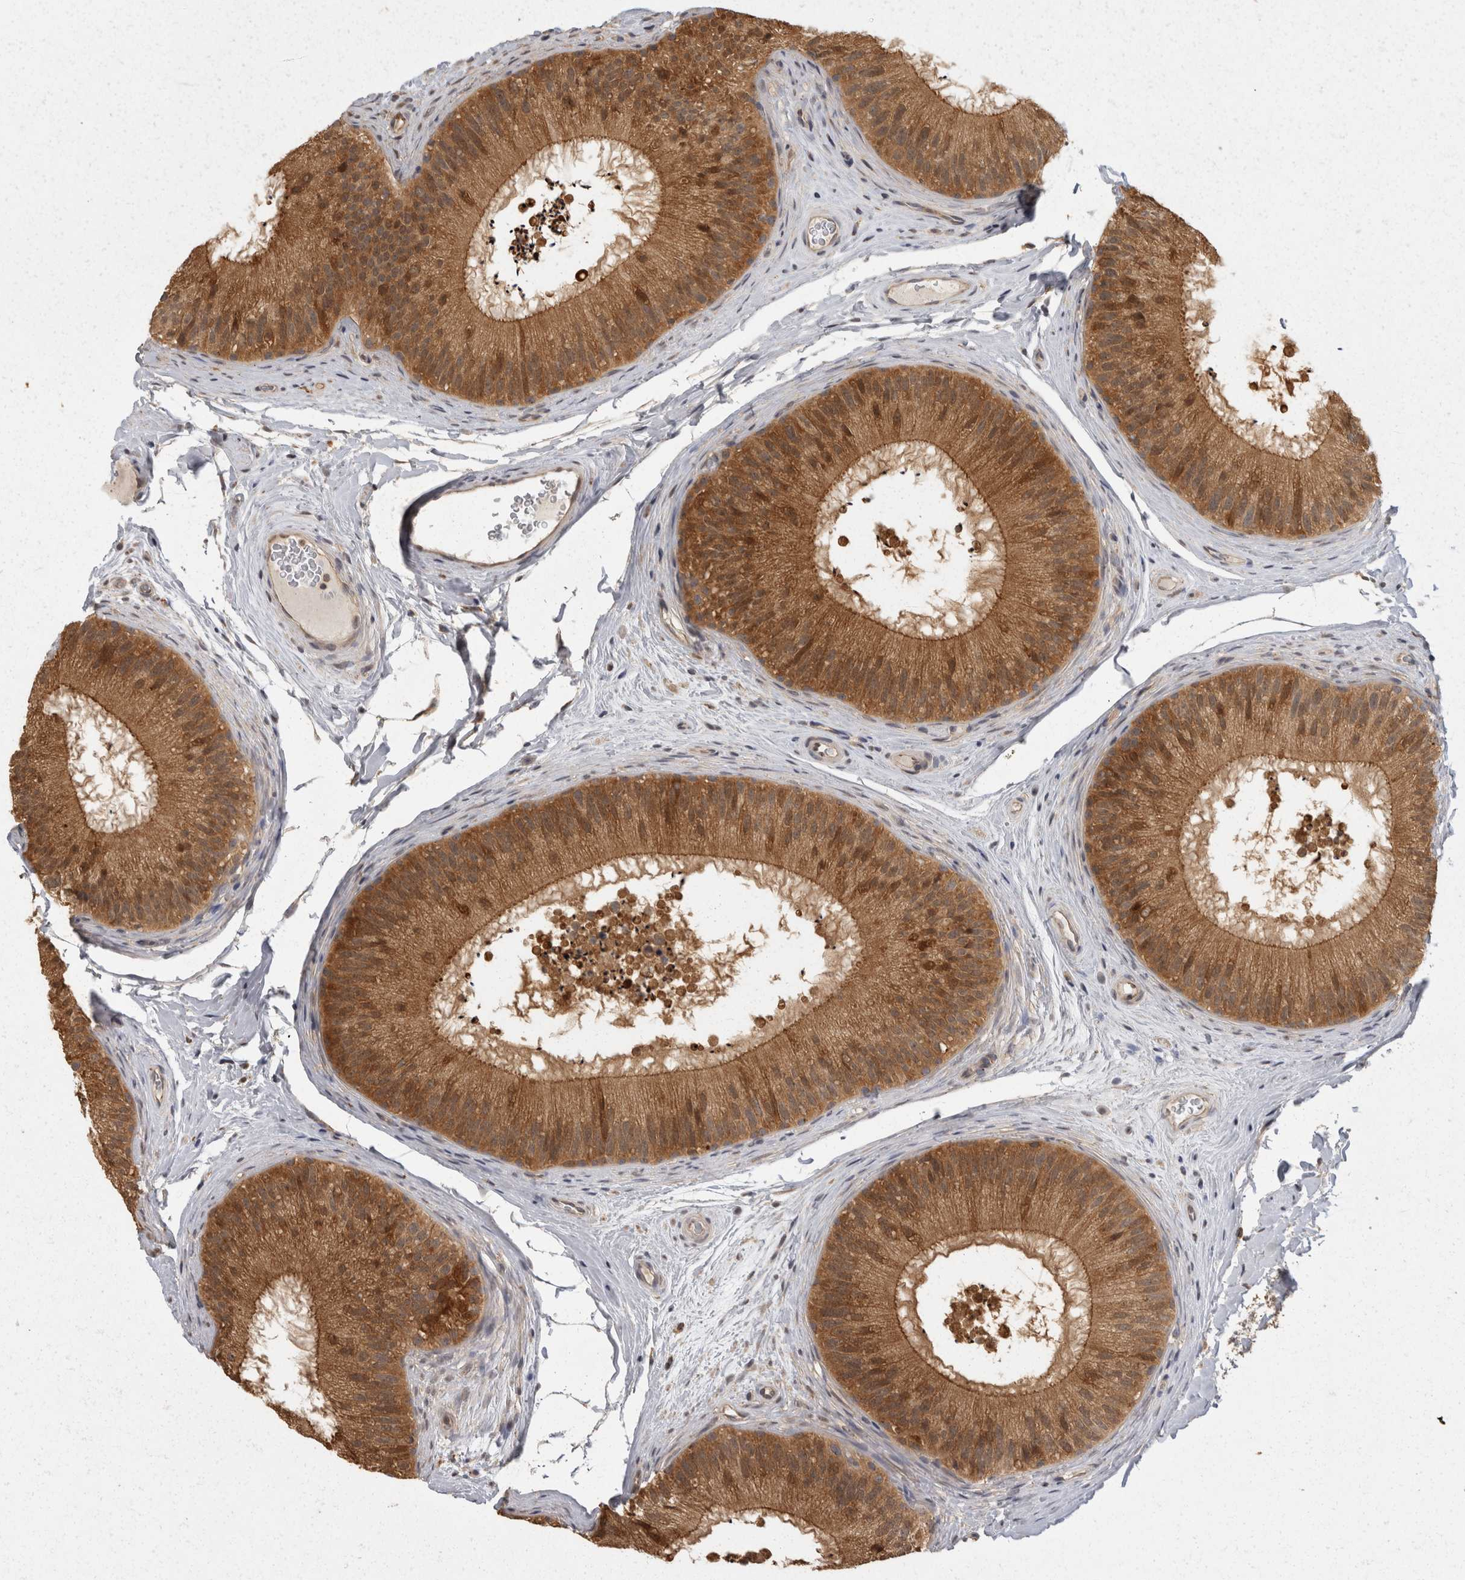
{"staining": {"intensity": "moderate", "quantity": ">75%", "location": "cytoplasmic/membranous"}, "tissue": "epididymis", "cell_type": "Glandular cells", "image_type": "normal", "snomed": [{"axis": "morphology", "description": "Normal tissue, NOS"}, {"axis": "topography", "description": "Epididymis"}], "caption": "Protein staining of unremarkable epididymis exhibits moderate cytoplasmic/membranous staining in about >75% of glandular cells.", "gene": "ACAT2", "patient": {"sex": "male", "age": 45}}